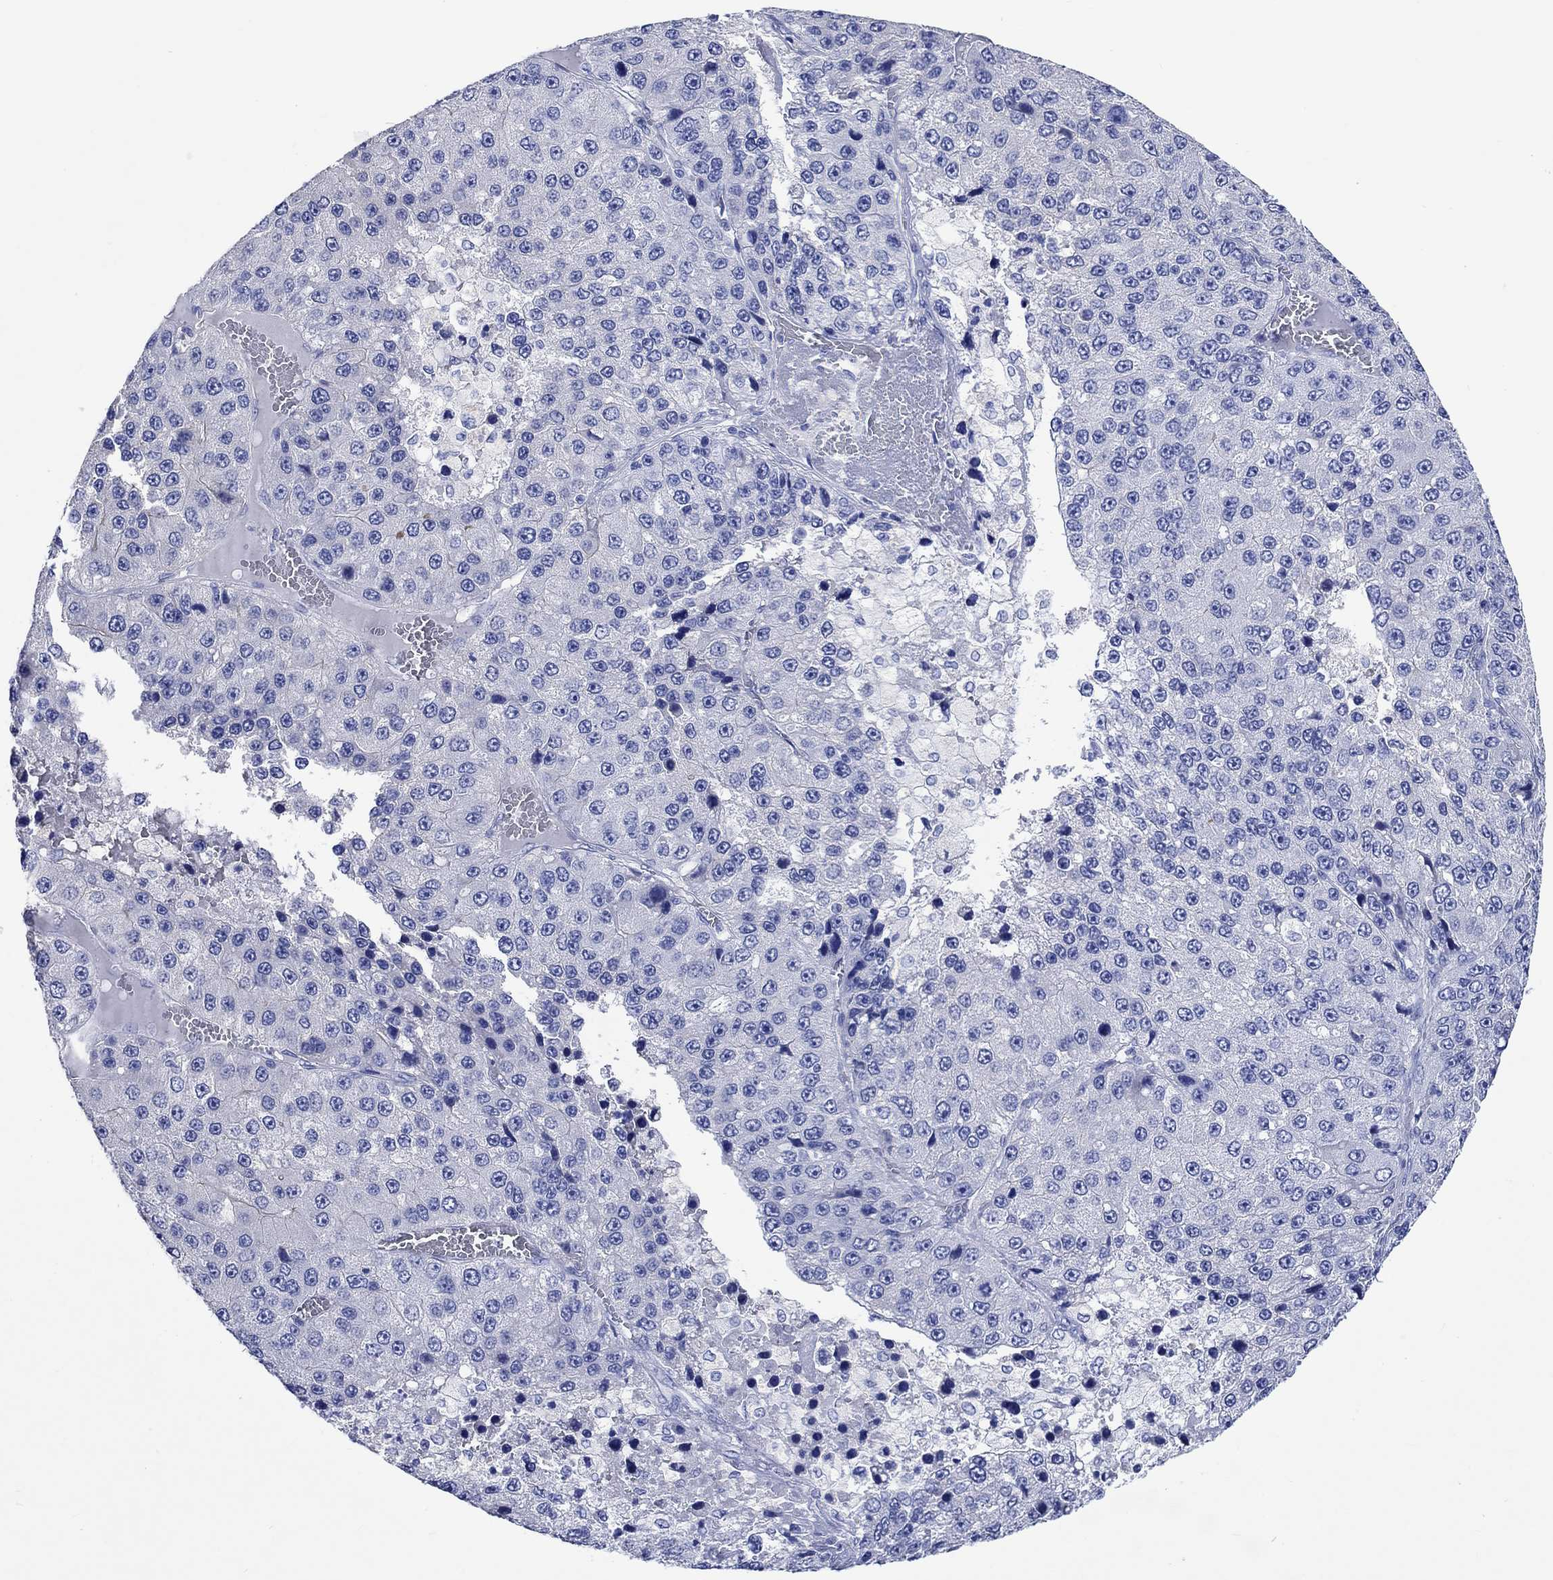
{"staining": {"intensity": "negative", "quantity": "none", "location": "none"}, "tissue": "liver cancer", "cell_type": "Tumor cells", "image_type": "cancer", "snomed": [{"axis": "morphology", "description": "Carcinoma, Hepatocellular, NOS"}, {"axis": "topography", "description": "Liver"}], "caption": "Histopathology image shows no protein positivity in tumor cells of liver hepatocellular carcinoma tissue. (DAB (3,3'-diaminobenzidine) immunohistochemistry, high magnification).", "gene": "SHISA4", "patient": {"sex": "female", "age": 73}}